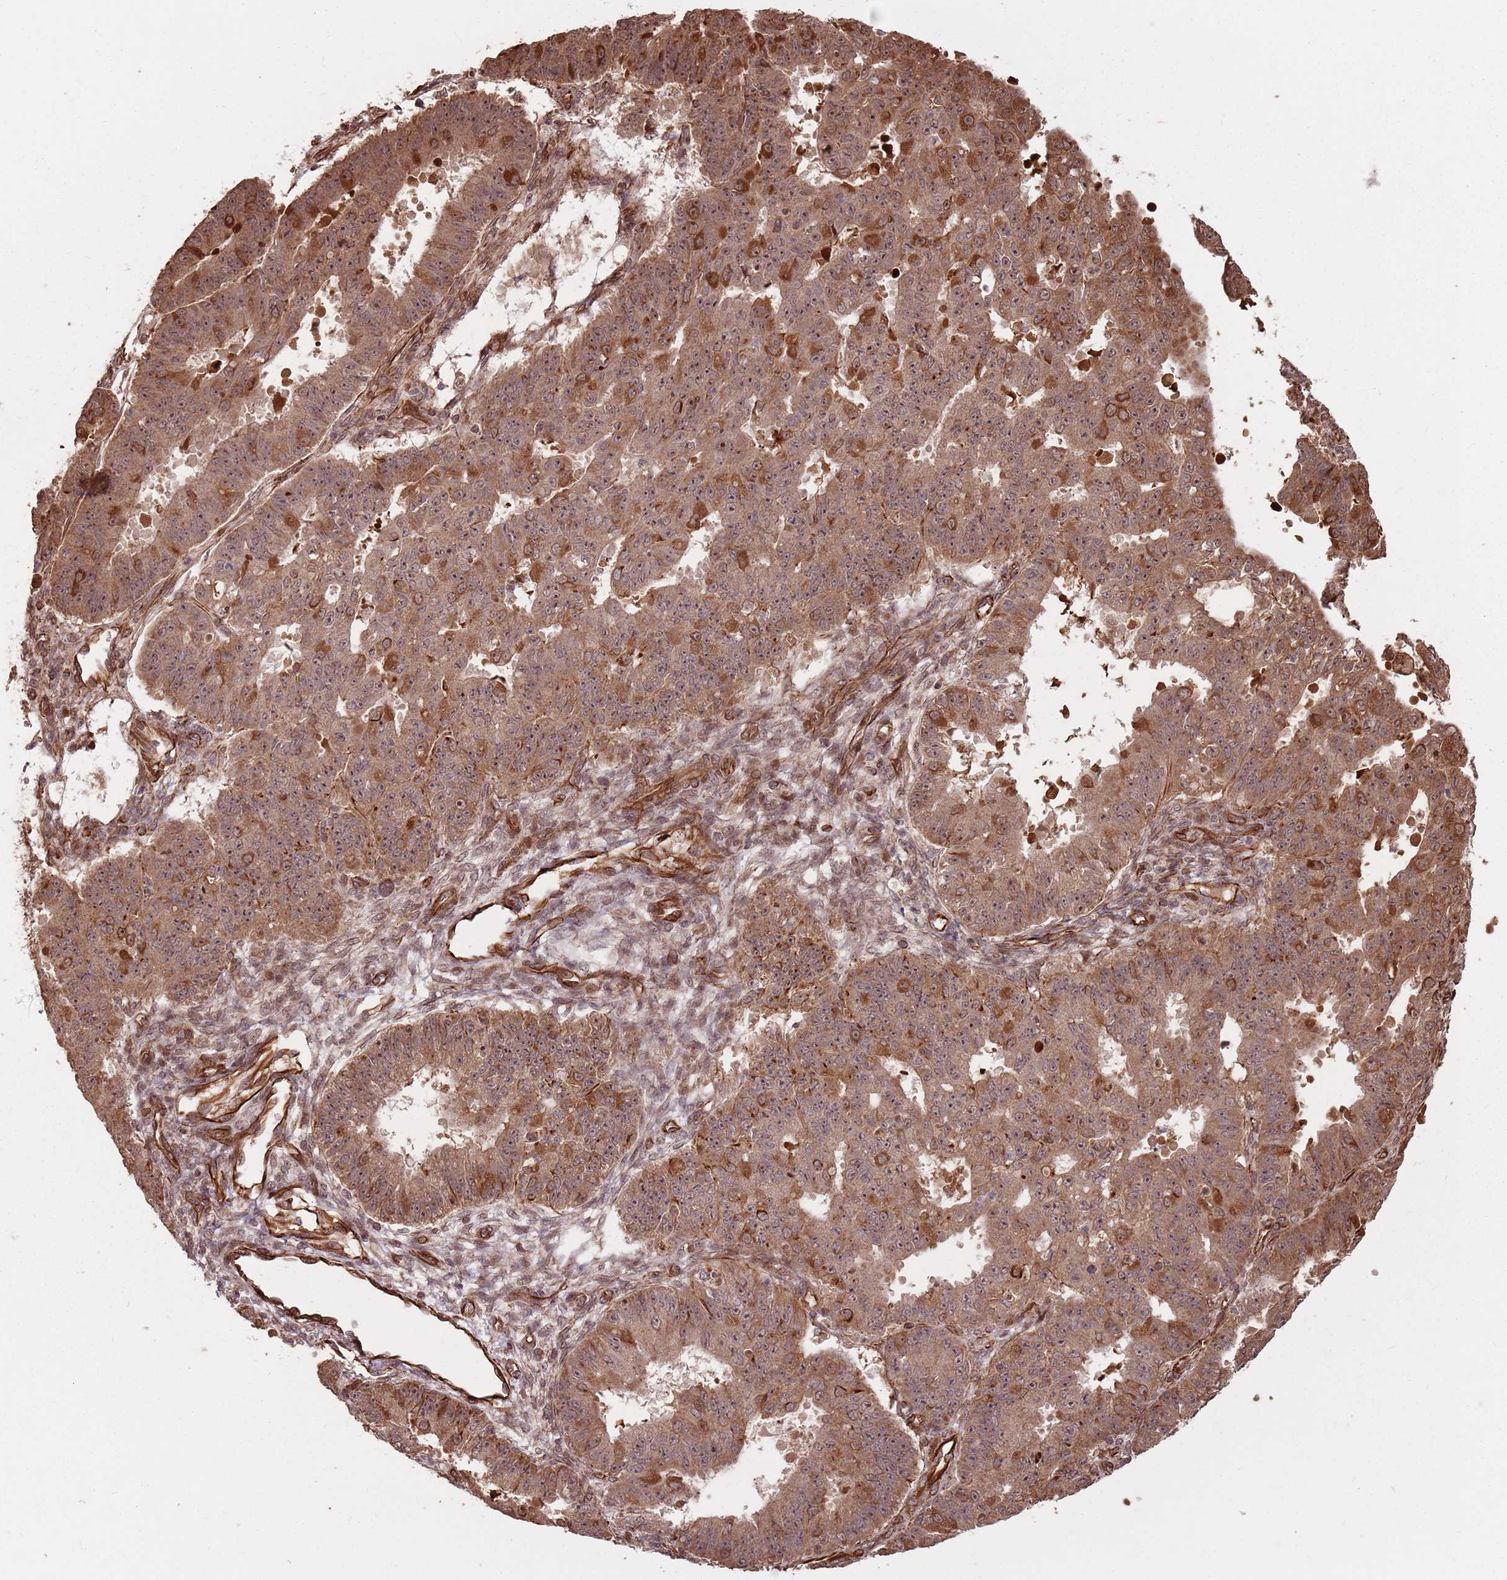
{"staining": {"intensity": "strong", "quantity": ">75%", "location": "cytoplasmic/membranous,nuclear"}, "tissue": "ovarian cancer", "cell_type": "Tumor cells", "image_type": "cancer", "snomed": [{"axis": "morphology", "description": "Carcinoma, endometroid"}, {"axis": "topography", "description": "Appendix"}, {"axis": "topography", "description": "Ovary"}], "caption": "A high amount of strong cytoplasmic/membranous and nuclear positivity is present in about >75% of tumor cells in ovarian endometroid carcinoma tissue. (Brightfield microscopy of DAB IHC at high magnification).", "gene": "ADAMTS3", "patient": {"sex": "female", "age": 42}}